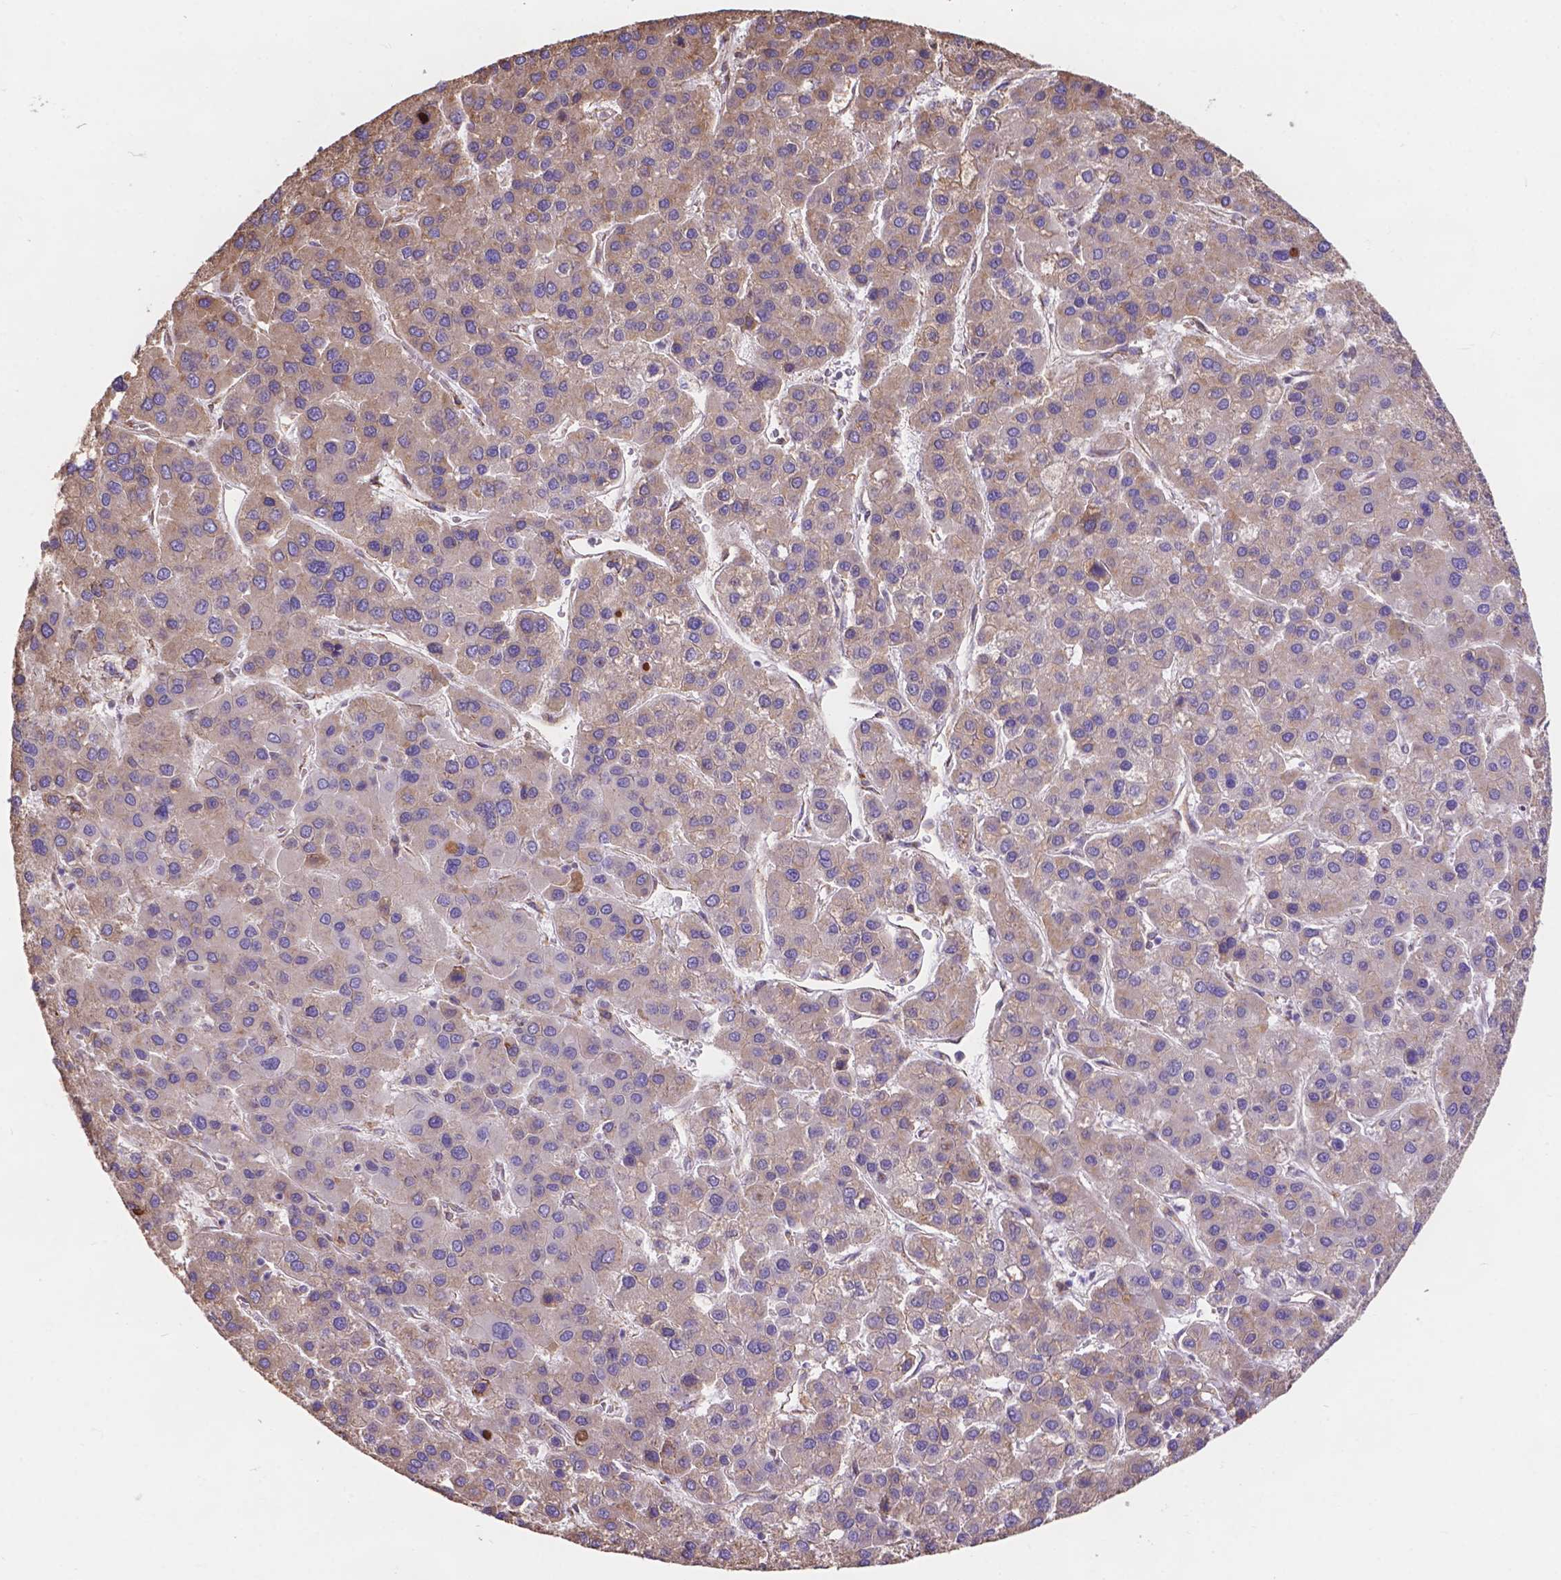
{"staining": {"intensity": "weak", "quantity": "<25%", "location": "cytoplasmic/membranous"}, "tissue": "liver cancer", "cell_type": "Tumor cells", "image_type": "cancer", "snomed": [{"axis": "morphology", "description": "Carcinoma, Hepatocellular, NOS"}, {"axis": "topography", "description": "Liver"}], "caption": "Immunohistochemistry micrograph of liver hepatocellular carcinoma stained for a protein (brown), which reveals no positivity in tumor cells.", "gene": "IPO11", "patient": {"sex": "female", "age": 41}}